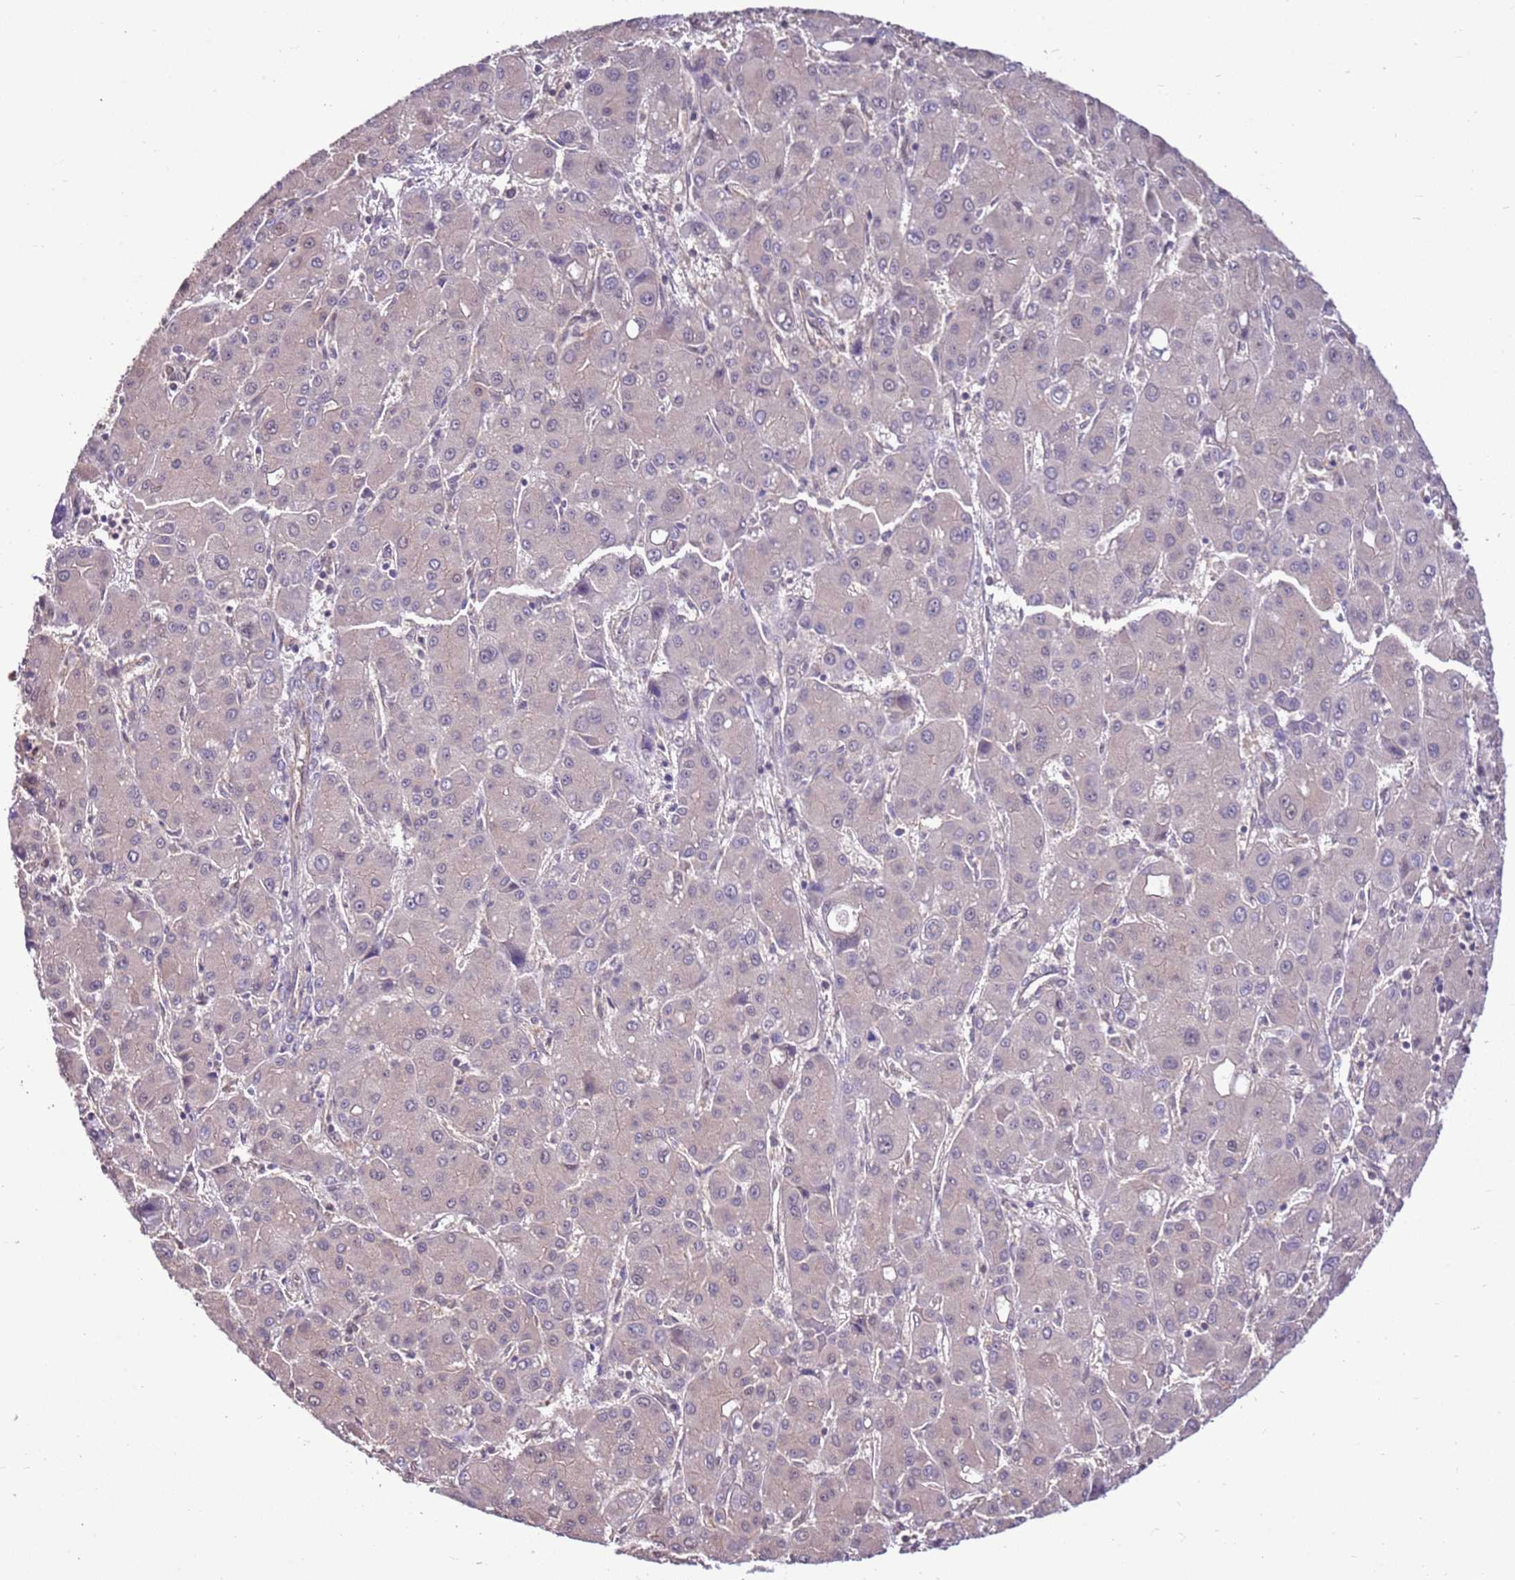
{"staining": {"intensity": "negative", "quantity": "none", "location": "none"}, "tissue": "liver cancer", "cell_type": "Tumor cells", "image_type": "cancer", "snomed": [{"axis": "morphology", "description": "Carcinoma, Hepatocellular, NOS"}, {"axis": "topography", "description": "Liver"}], "caption": "Human liver cancer (hepatocellular carcinoma) stained for a protein using immunohistochemistry demonstrates no staining in tumor cells.", "gene": "BBS5", "patient": {"sex": "male", "age": 55}}